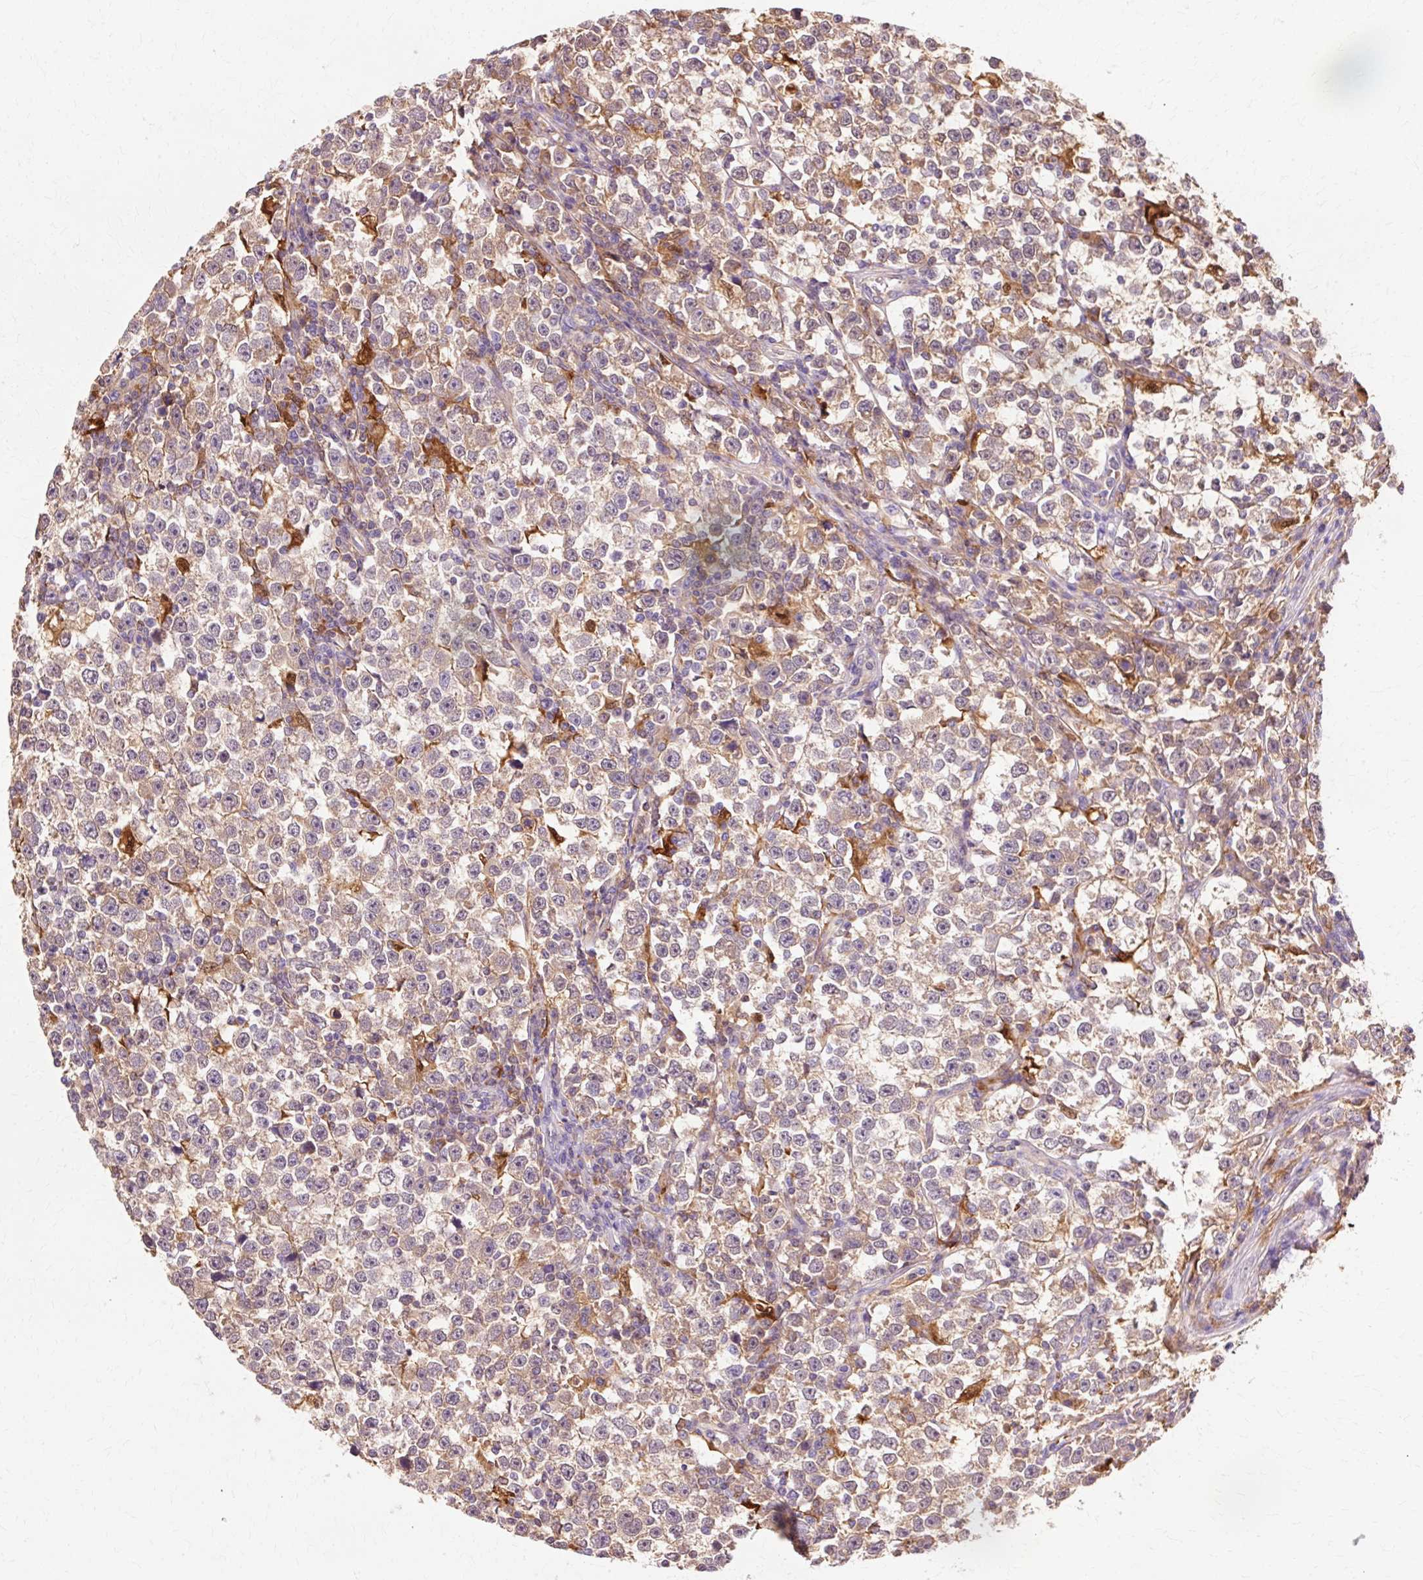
{"staining": {"intensity": "moderate", "quantity": ">75%", "location": "cytoplasmic/membranous"}, "tissue": "testis cancer", "cell_type": "Tumor cells", "image_type": "cancer", "snomed": [{"axis": "morphology", "description": "Normal tissue, NOS"}, {"axis": "morphology", "description": "Seminoma, NOS"}, {"axis": "topography", "description": "Testis"}], "caption": "Tumor cells reveal medium levels of moderate cytoplasmic/membranous positivity in approximately >75% of cells in testis cancer.", "gene": "GPX1", "patient": {"sex": "male", "age": 43}}